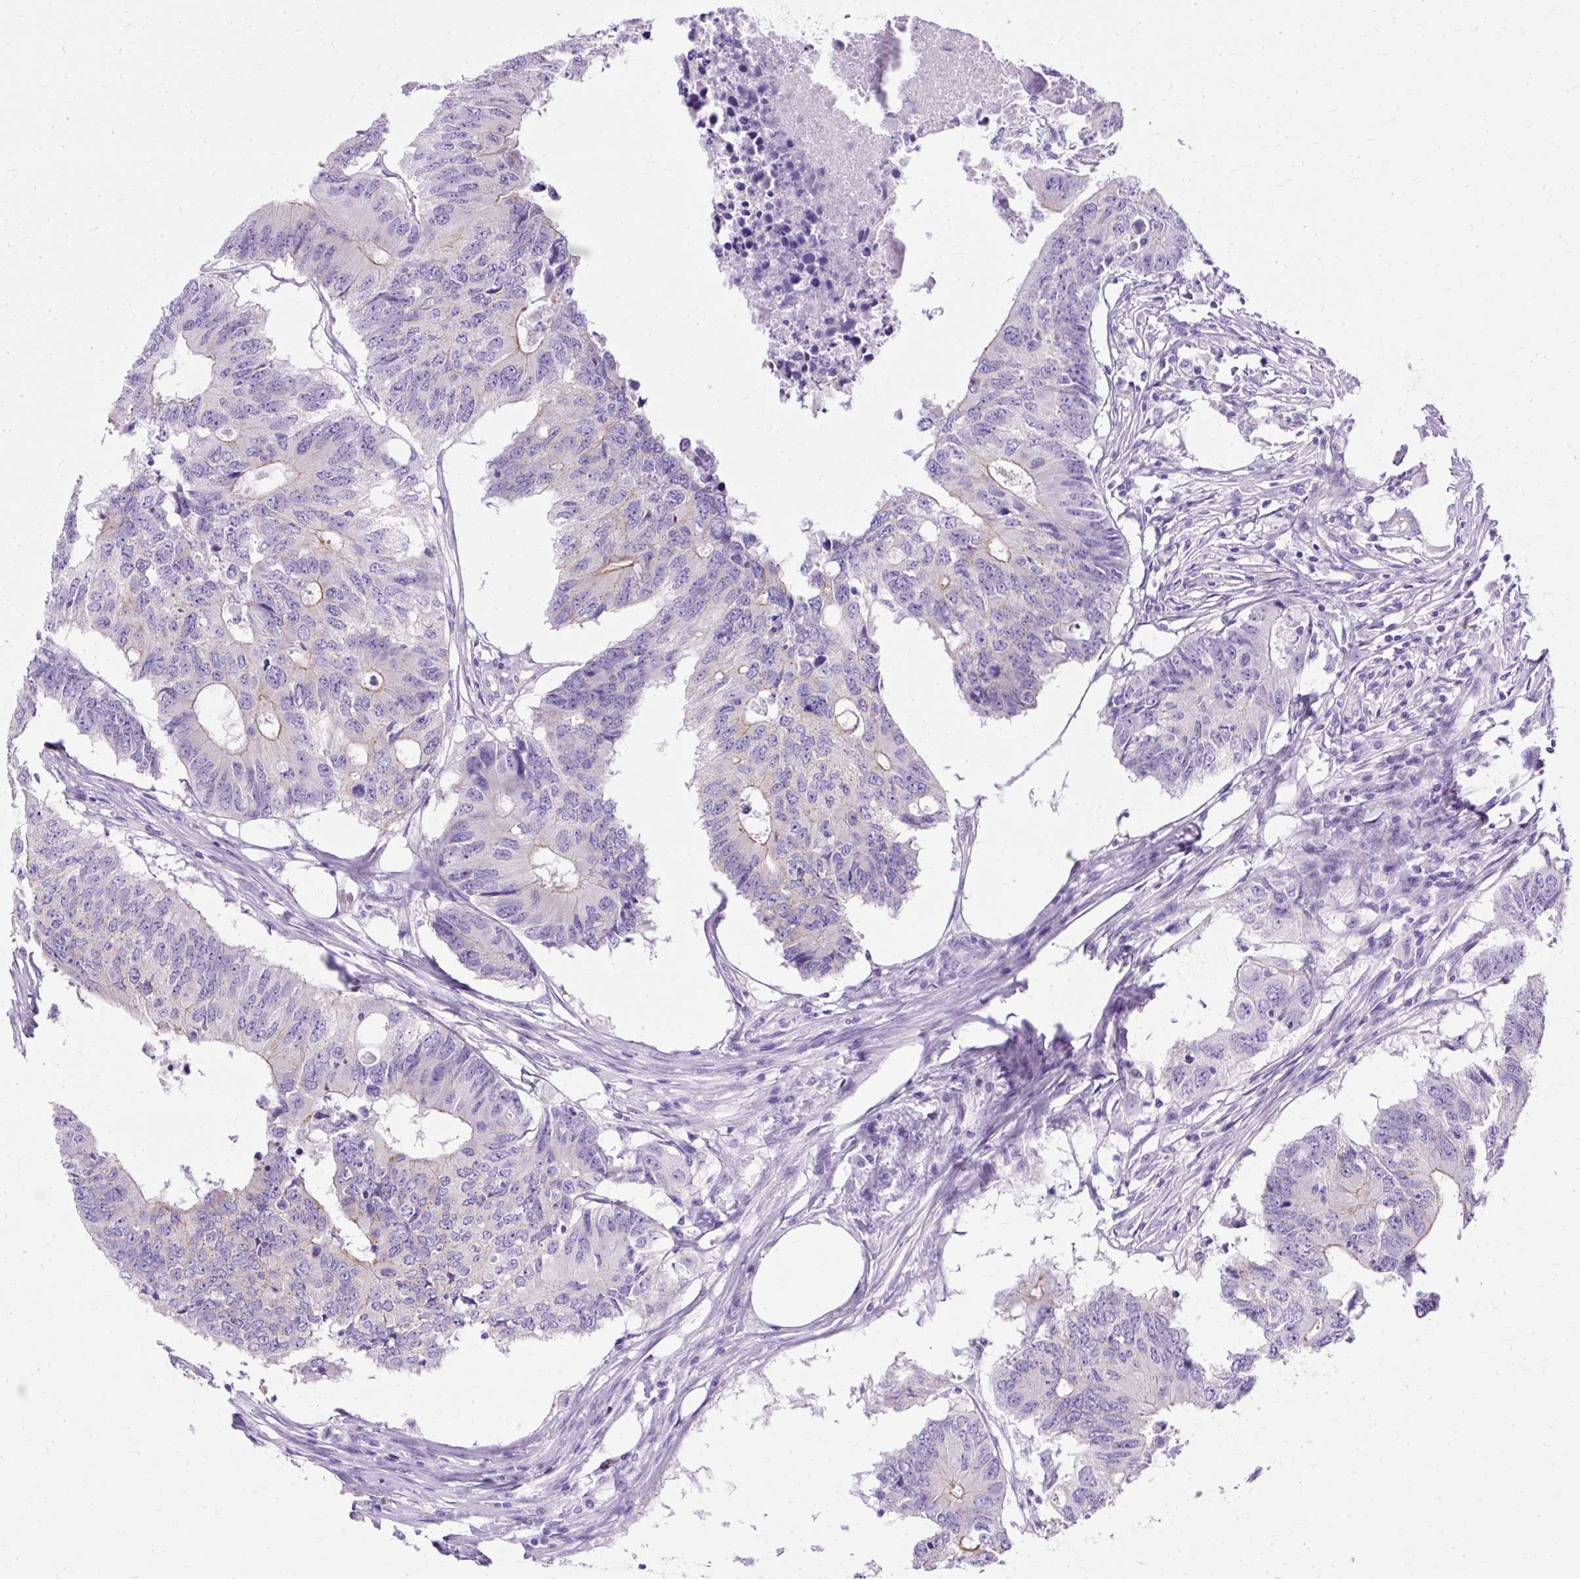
{"staining": {"intensity": "negative", "quantity": "none", "location": "none"}, "tissue": "colorectal cancer", "cell_type": "Tumor cells", "image_type": "cancer", "snomed": [{"axis": "morphology", "description": "Adenocarcinoma, NOS"}, {"axis": "topography", "description": "Colon"}], "caption": "Tumor cells show no significant expression in colorectal cancer (adenocarcinoma).", "gene": "MYO6", "patient": {"sex": "male", "age": 71}}